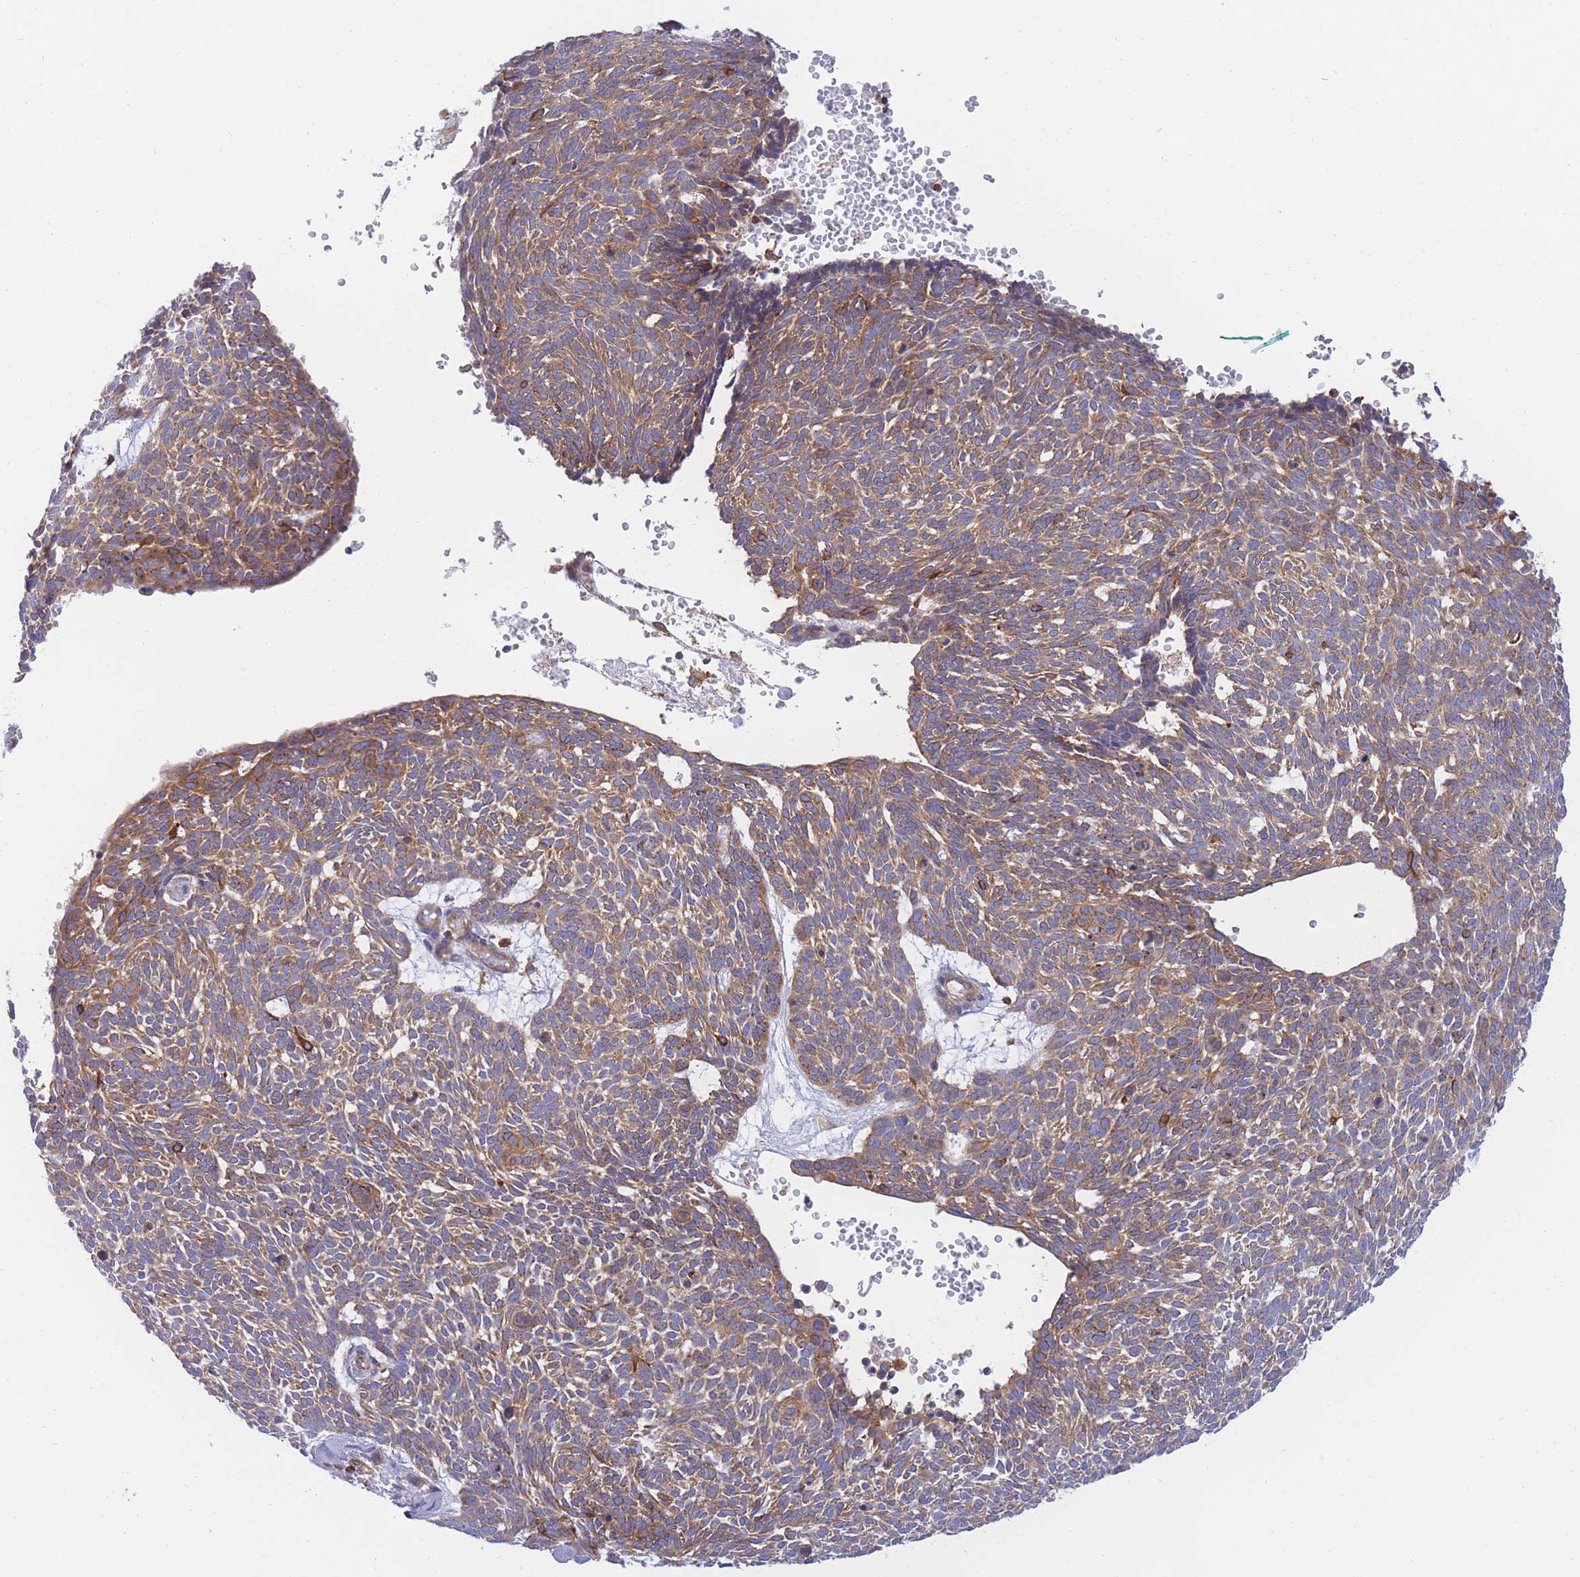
{"staining": {"intensity": "moderate", "quantity": ">75%", "location": "cytoplasmic/membranous"}, "tissue": "skin cancer", "cell_type": "Tumor cells", "image_type": "cancer", "snomed": [{"axis": "morphology", "description": "Basal cell carcinoma"}, {"axis": "topography", "description": "Skin"}], "caption": "Skin basal cell carcinoma stained with immunohistochemistry demonstrates moderate cytoplasmic/membranous expression in approximately >75% of tumor cells. (Brightfield microscopy of DAB IHC at high magnification).", "gene": "REM1", "patient": {"sex": "male", "age": 61}}